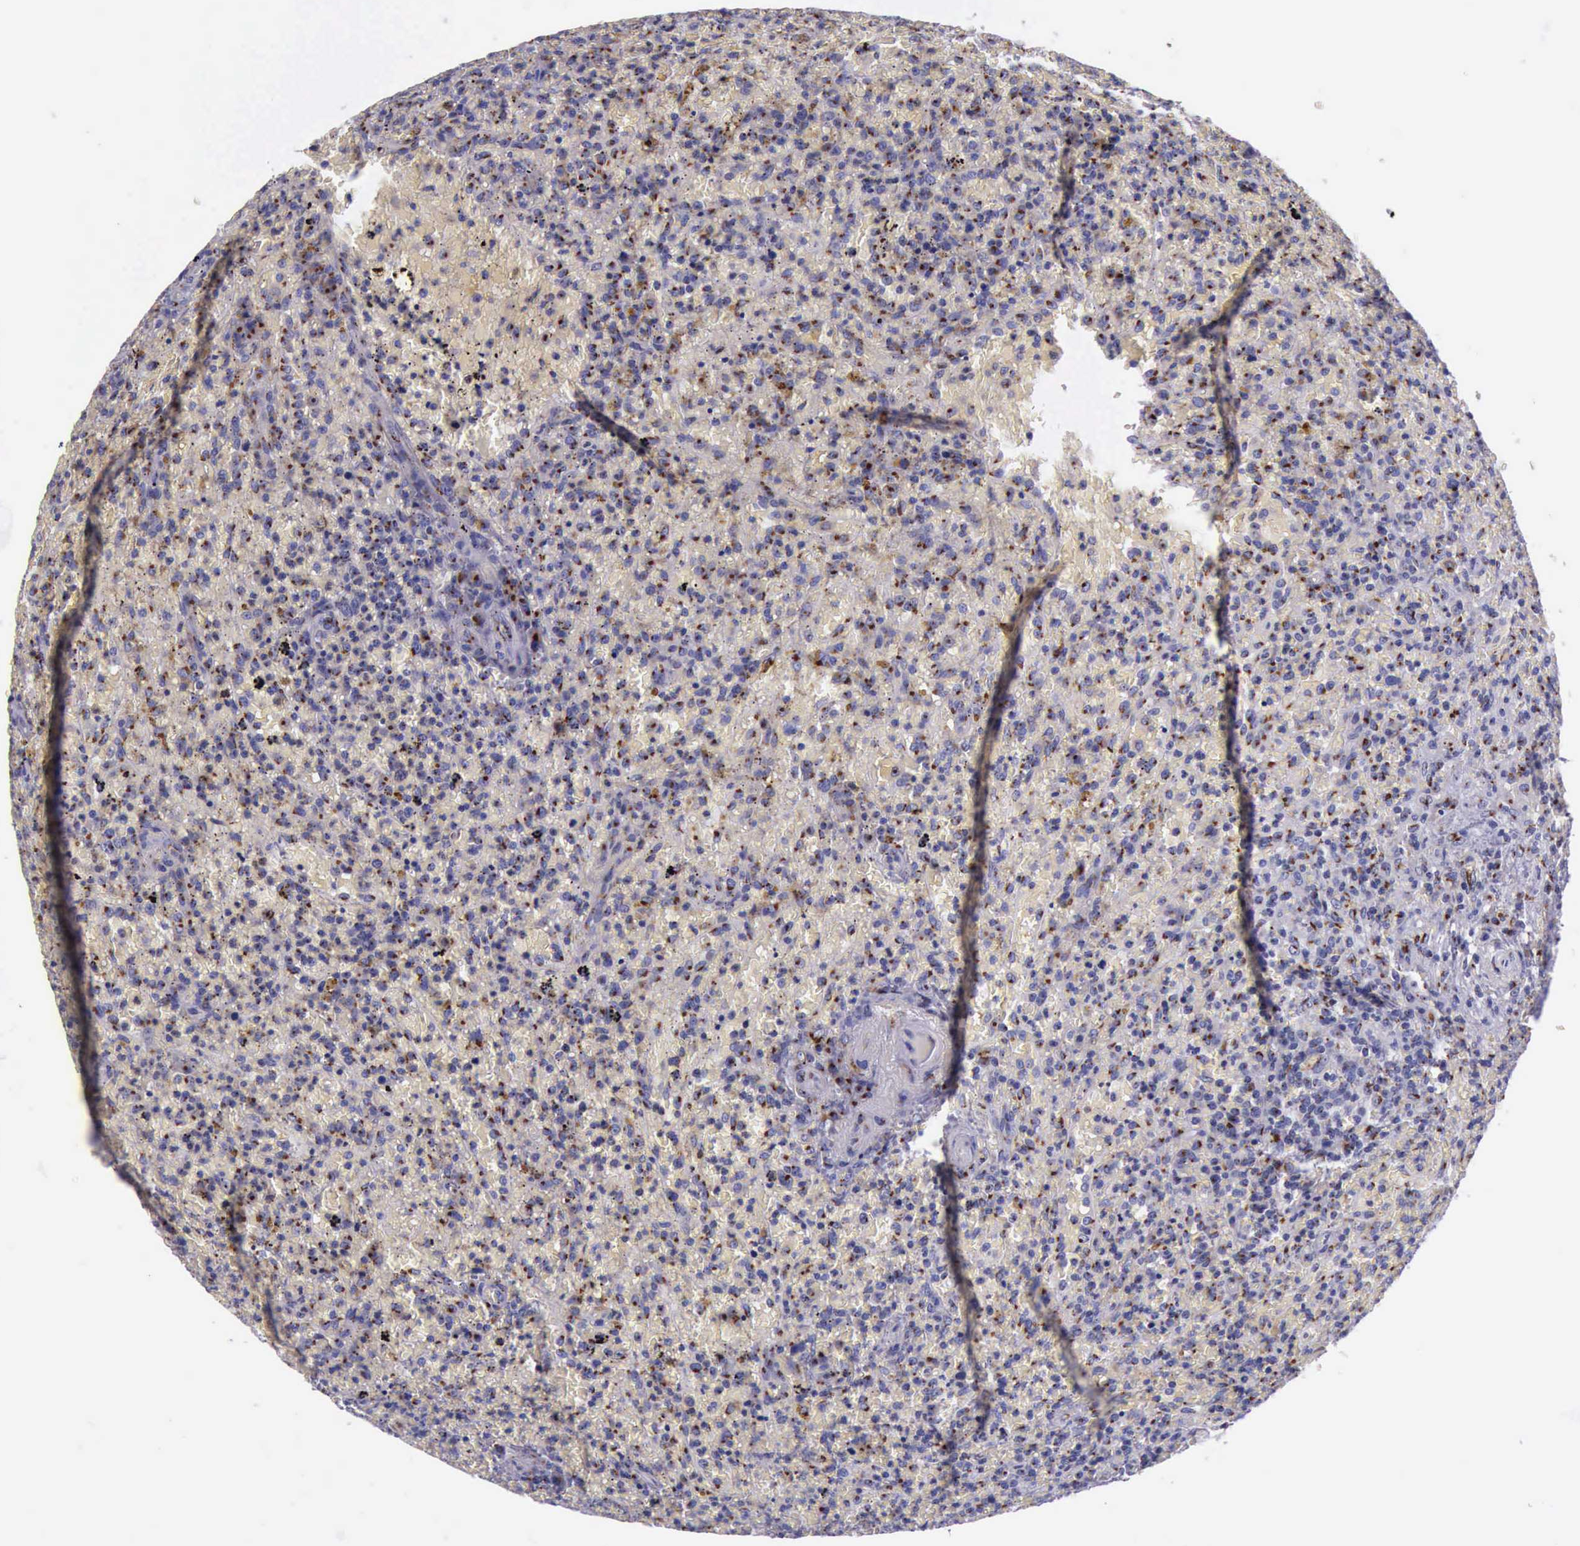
{"staining": {"intensity": "strong", "quantity": ">75%", "location": "cytoplasmic/membranous"}, "tissue": "lymphoma", "cell_type": "Tumor cells", "image_type": "cancer", "snomed": [{"axis": "morphology", "description": "Malignant lymphoma, non-Hodgkin's type, High grade"}, {"axis": "topography", "description": "Spleen"}, {"axis": "topography", "description": "Lymph node"}], "caption": "A brown stain labels strong cytoplasmic/membranous expression of a protein in human lymphoma tumor cells.", "gene": "GOLGA5", "patient": {"sex": "female", "age": 70}}